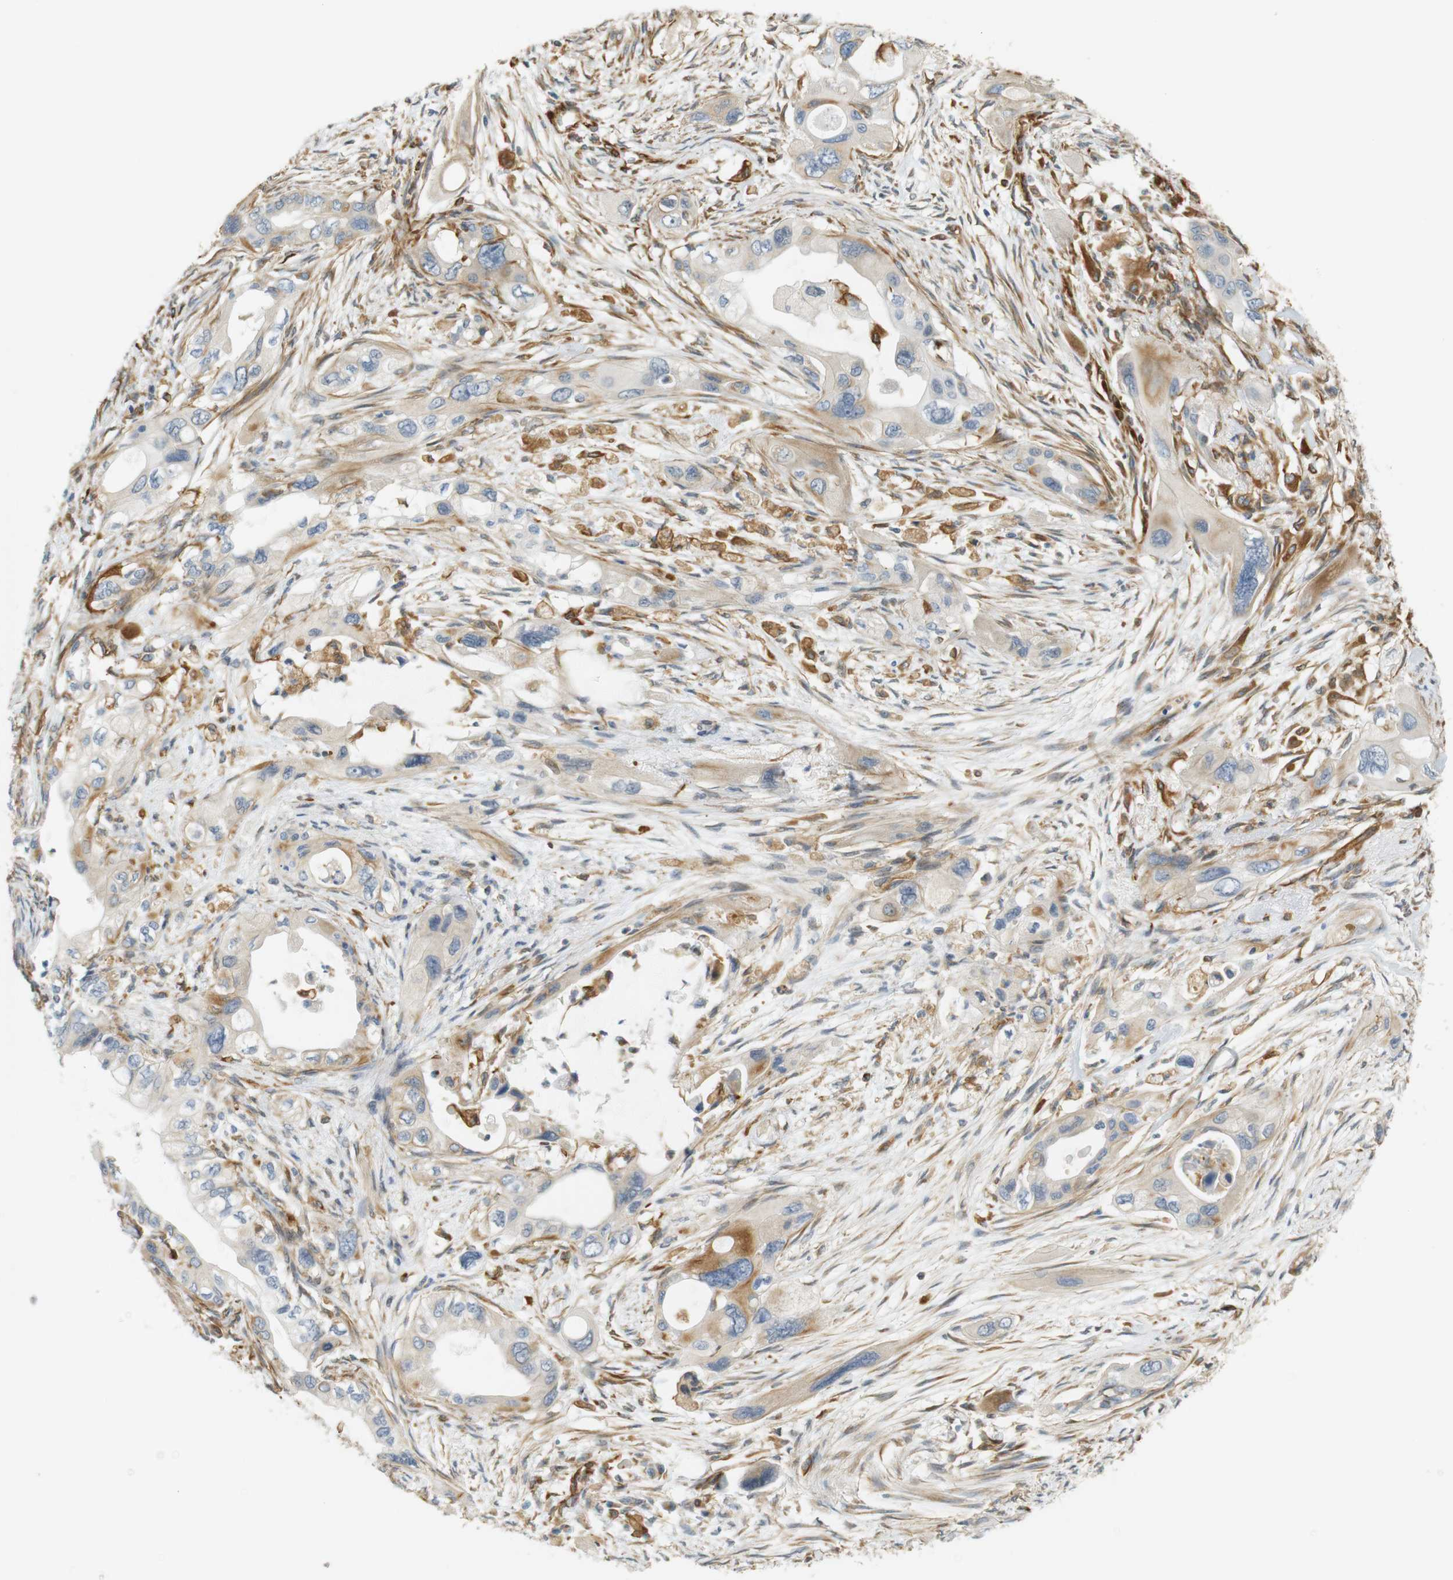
{"staining": {"intensity": "weak", "quantity": ">75%", "location": "cytoplasmic/membranous"}, "tissue": "pancreatic cancer", "cell_type": "Tumor cells", "image_type": "cancer", "snomed": [{"axis": "morphology", "description": "Adenocarcinoma, NOS"}, {"axis": "topography", "description": "Pancreas"}], "caption": "Weak cytoplasmic/membranous staining is appreciated in approximately >75% of tumor cells in pancreatic adenocarcinoma.", "gene": "CYTH3", "patient": {"sex": "male", "age": 73}}